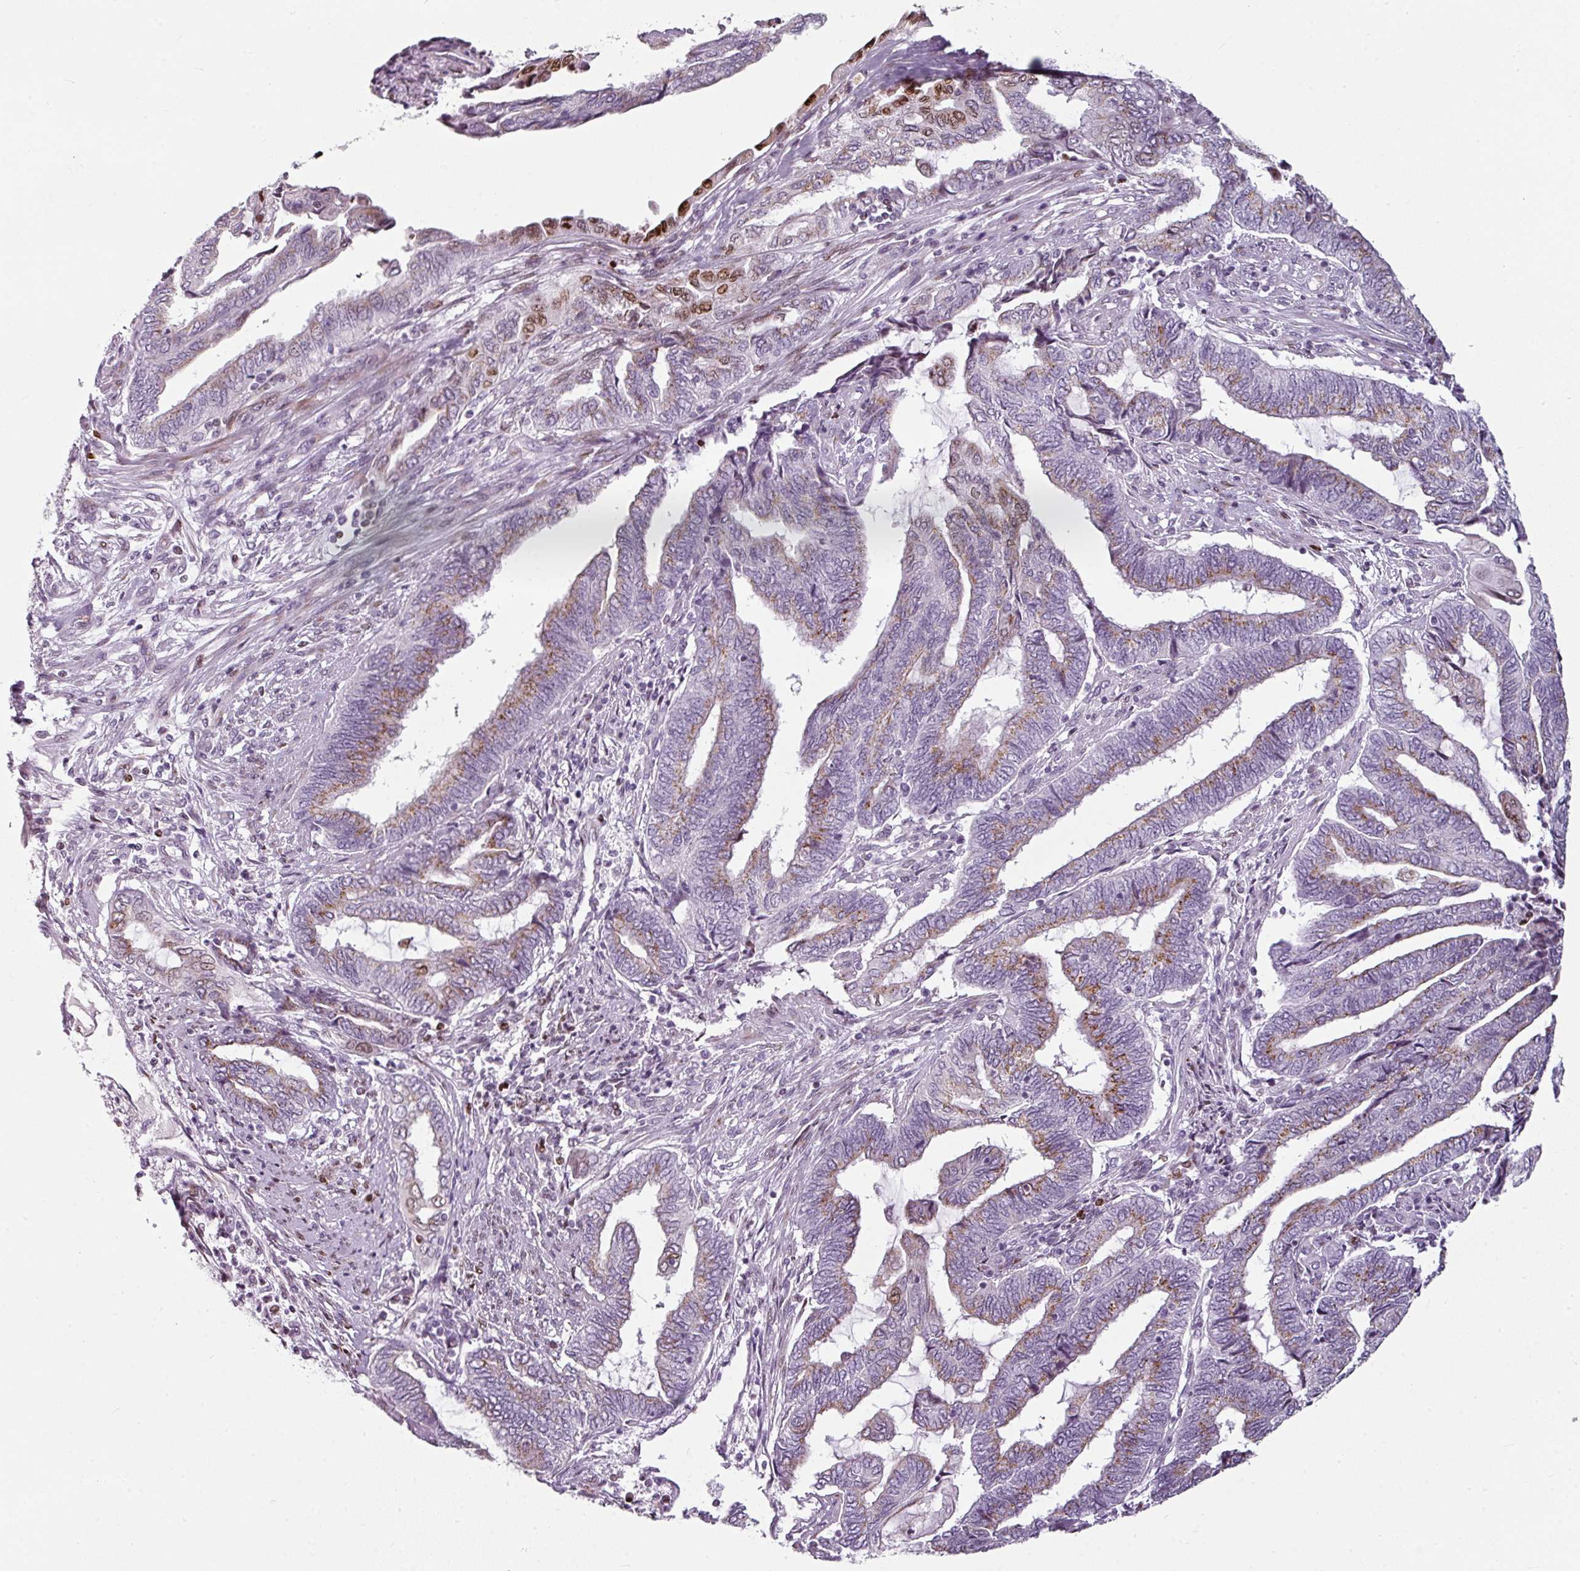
{"staining": {"intensity": "moderate", "quantity": "25%-75%", "location": "cytoplasmic/membranous"}, "tissue": "endometrial cancer", "cell_type": "Tumor cells", "image_type": "cancer", "snomed": [{"axis": "morphology", "description": "Adenocarcinoma, NOS"}, {"axis": "topography", "description": "Uterus"}, {"axis": "topography", "description": "Endometrium"}], "caption": "Tumor cells exhibit medium levels of moderate cytoplasmic/membranous expression in about 25%-75% of cells in human endometrial cancer. (DAB (3,3'-diaminobenzidine) IHC, brown staining for protein, blue staining for nuclei).", "gene": "SYT8", "patient": {"sex": "female", "age": 70}}